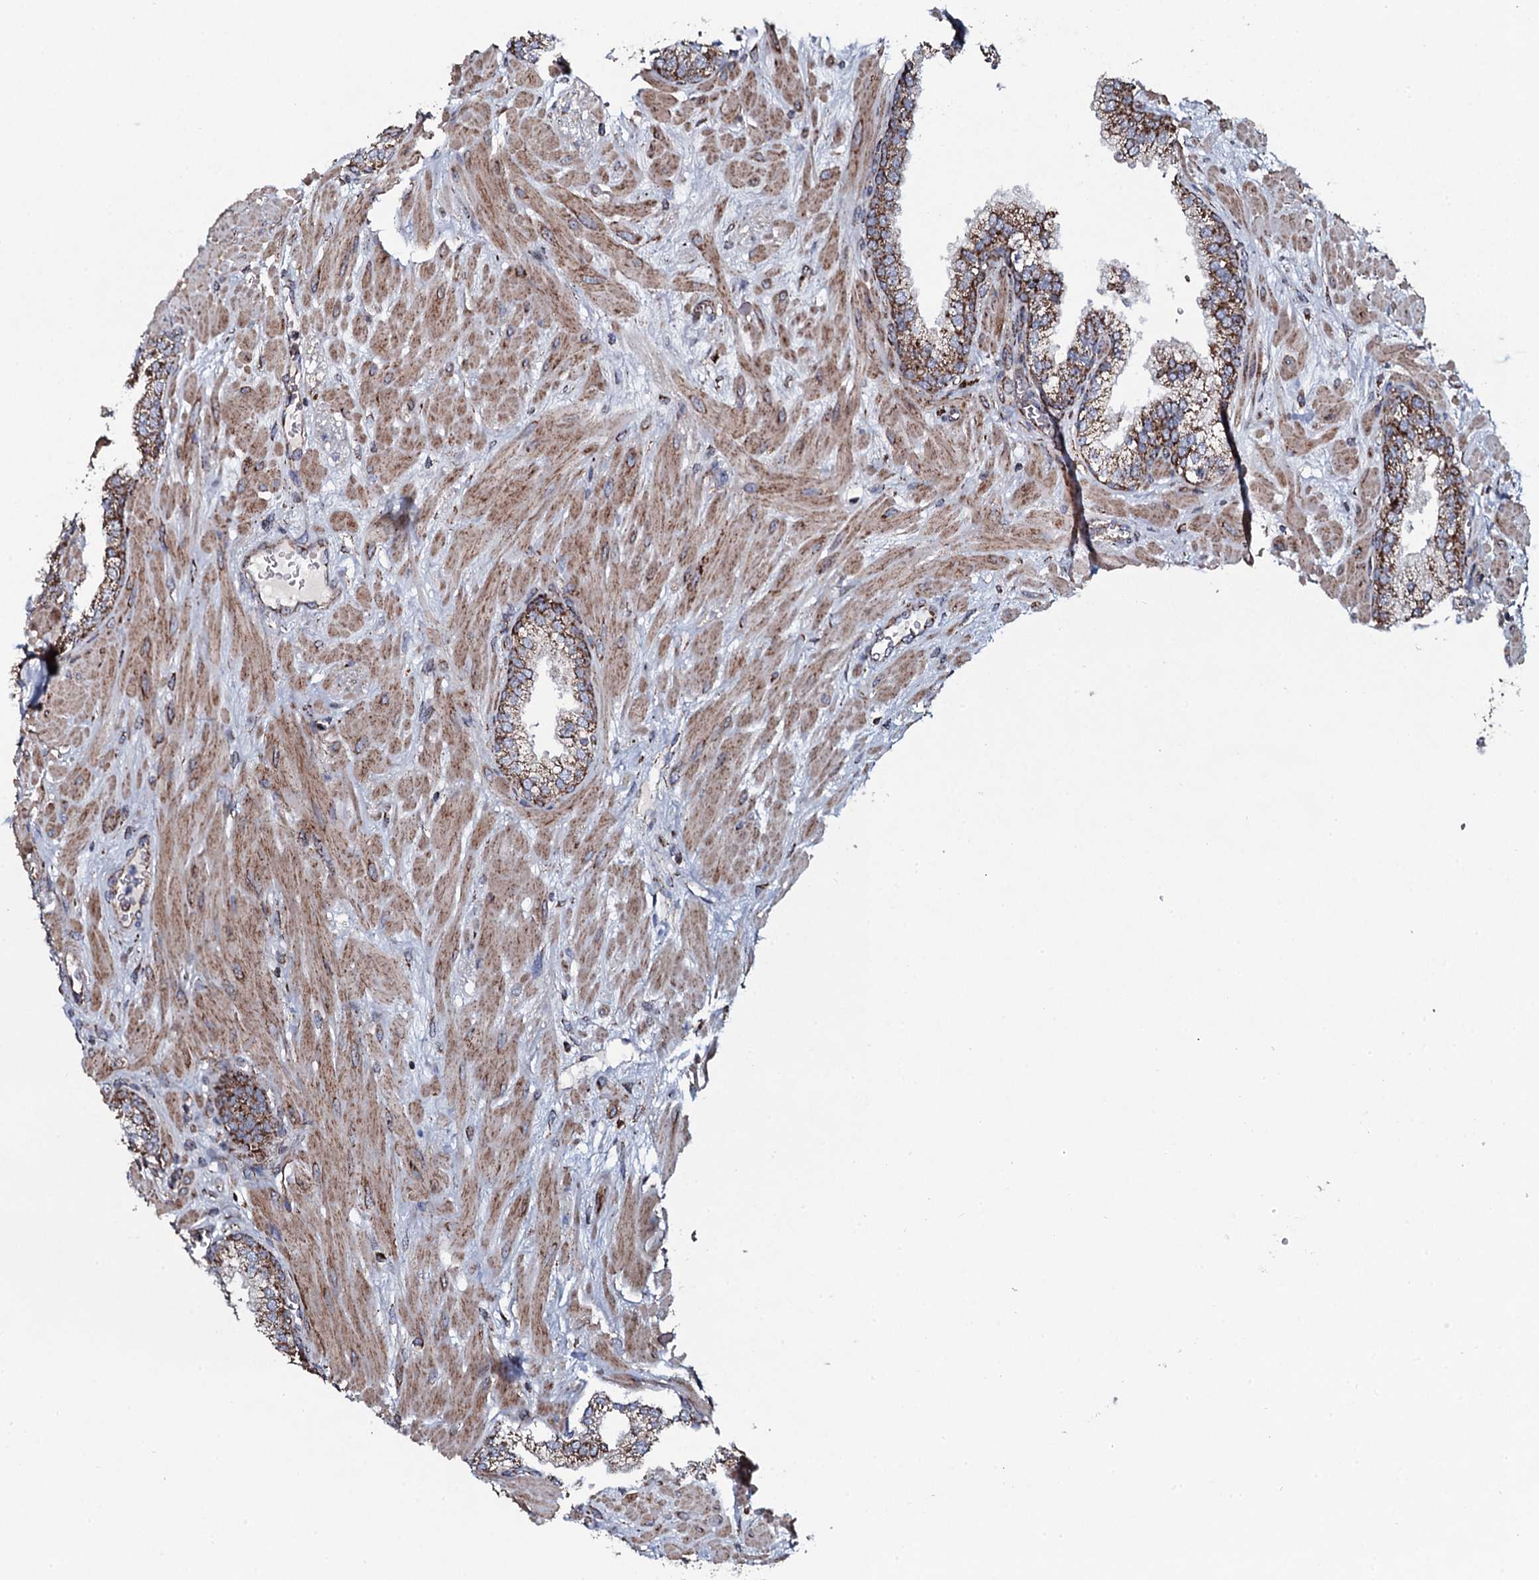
{"staining": {"intensity": "strong", "quantity": ">75%", "location": "cytoplasmic/membranous"}, "tissue": "prostate", "cell_type": "Glandular cells", "image_type": "normal", "snomed": [{"axis": "morphology", "description": "Normal tissue, NOS"}, {"axis": "topography", "description": "Prostate"}], "caption": "Immunohistochemistry (IHC) (DAB (3,3'-diaminobenzidine)) staining of benign human prostate shows strong cytoplasmic/membranous protein staining in approximately >75% of glandular cells. (Brightfield microscopy of DAB IHC at high magnification).", "gene": "EVC2", "patient": {"sex": "male", "age": 60}}